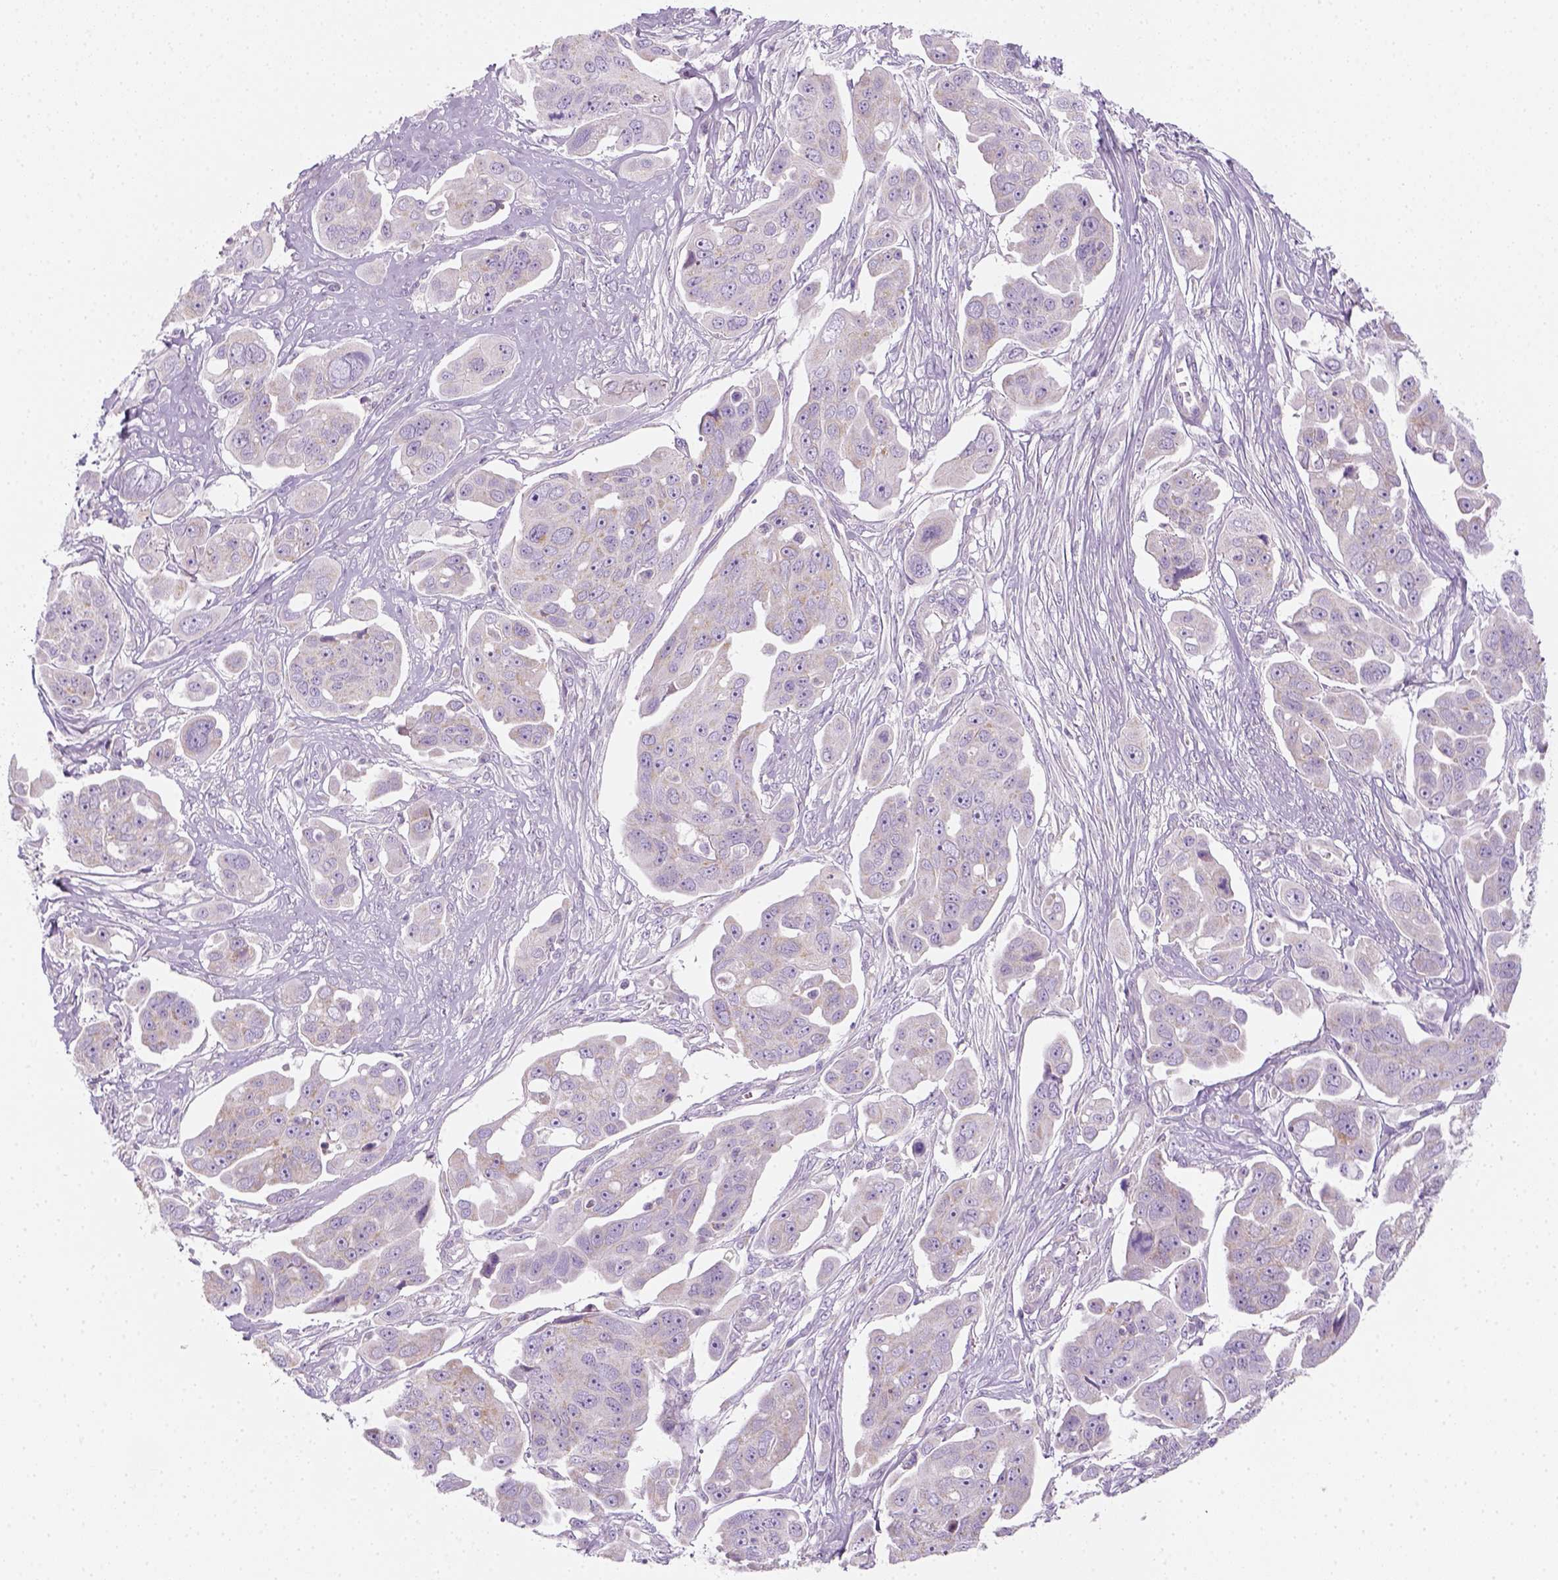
{"staining": {"intensity": "negative", "quantity": "none", "location": "none"}, "tissue": "ovarian cancer", "cell_type": "Tumor cells", "image_type": "cancer", "snomed": [{"axis": "morphology", "description": "Carcinoma, endometroid"}, {"axis": "topography", "description": "Ovary"}], "caption": "Ovarian cancer (endometroid carcinoma) was stained to show a protein in brown. There is no significant staining in tumor cells. (DAB (3,3'-diaminobenzidine) immunohistochemistry, high magnification).", "gene": "AWAT2", "patient": {"sex": "female", "age": 70}}